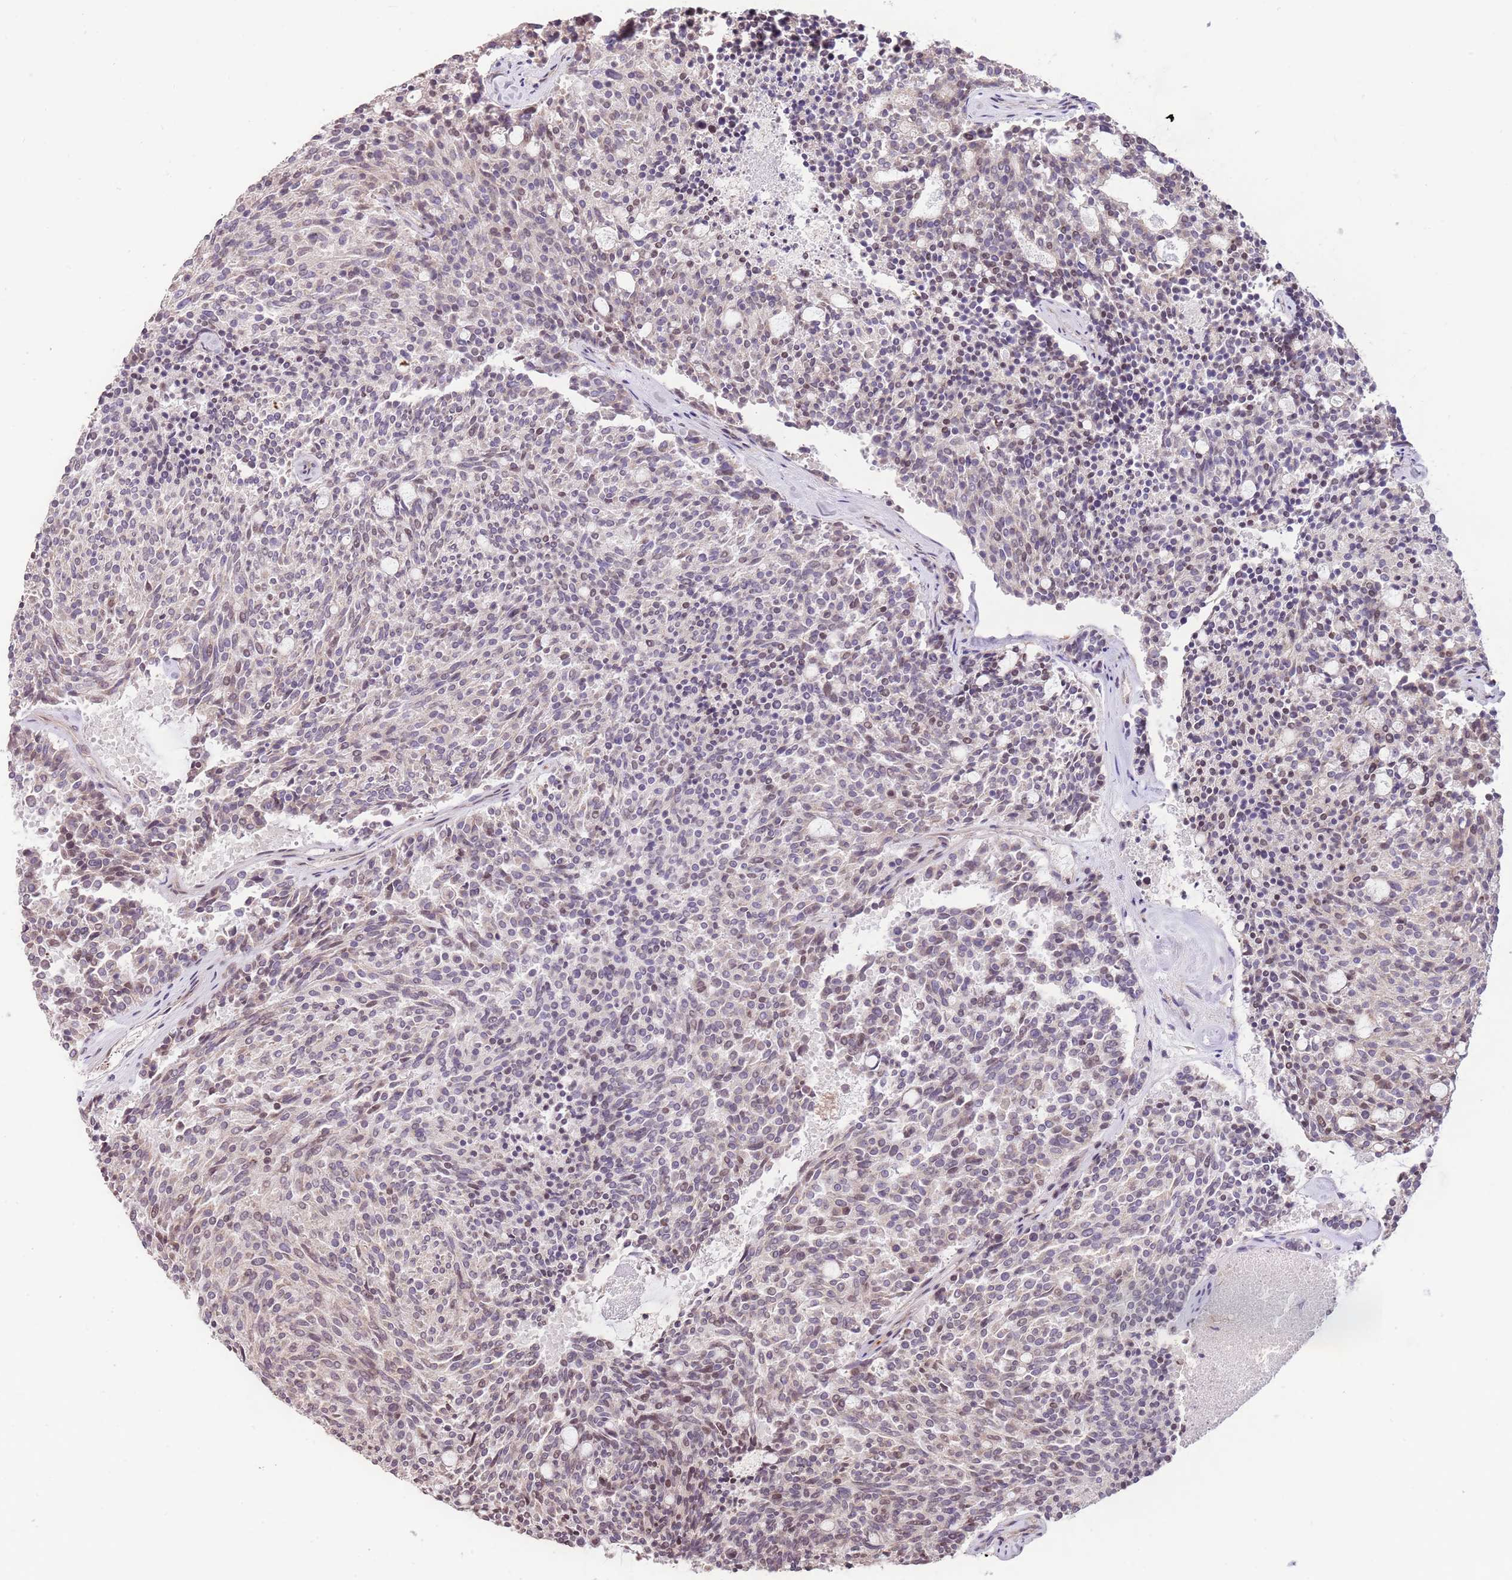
{"staining": {"intensity": "weak", "quantity": "<25%", "location": "nuclear"}, "tissue": "carcinoid", "cell_type": "Tumor cells", "image_type": "cancer", "snomed": [{"axis": "morphology", "description": "Carcinoid, malignant, NOS"}, {"axis": "topography", "description": "Pancreas"}], "caption": "High power microscopy histopathology image of an immunohistochemistry photomicrograph of carcinoid, revealing no significant expression in tumor cells.", "gene": "SLC16A4", "patient": {"sex": "female", "age": 54}}